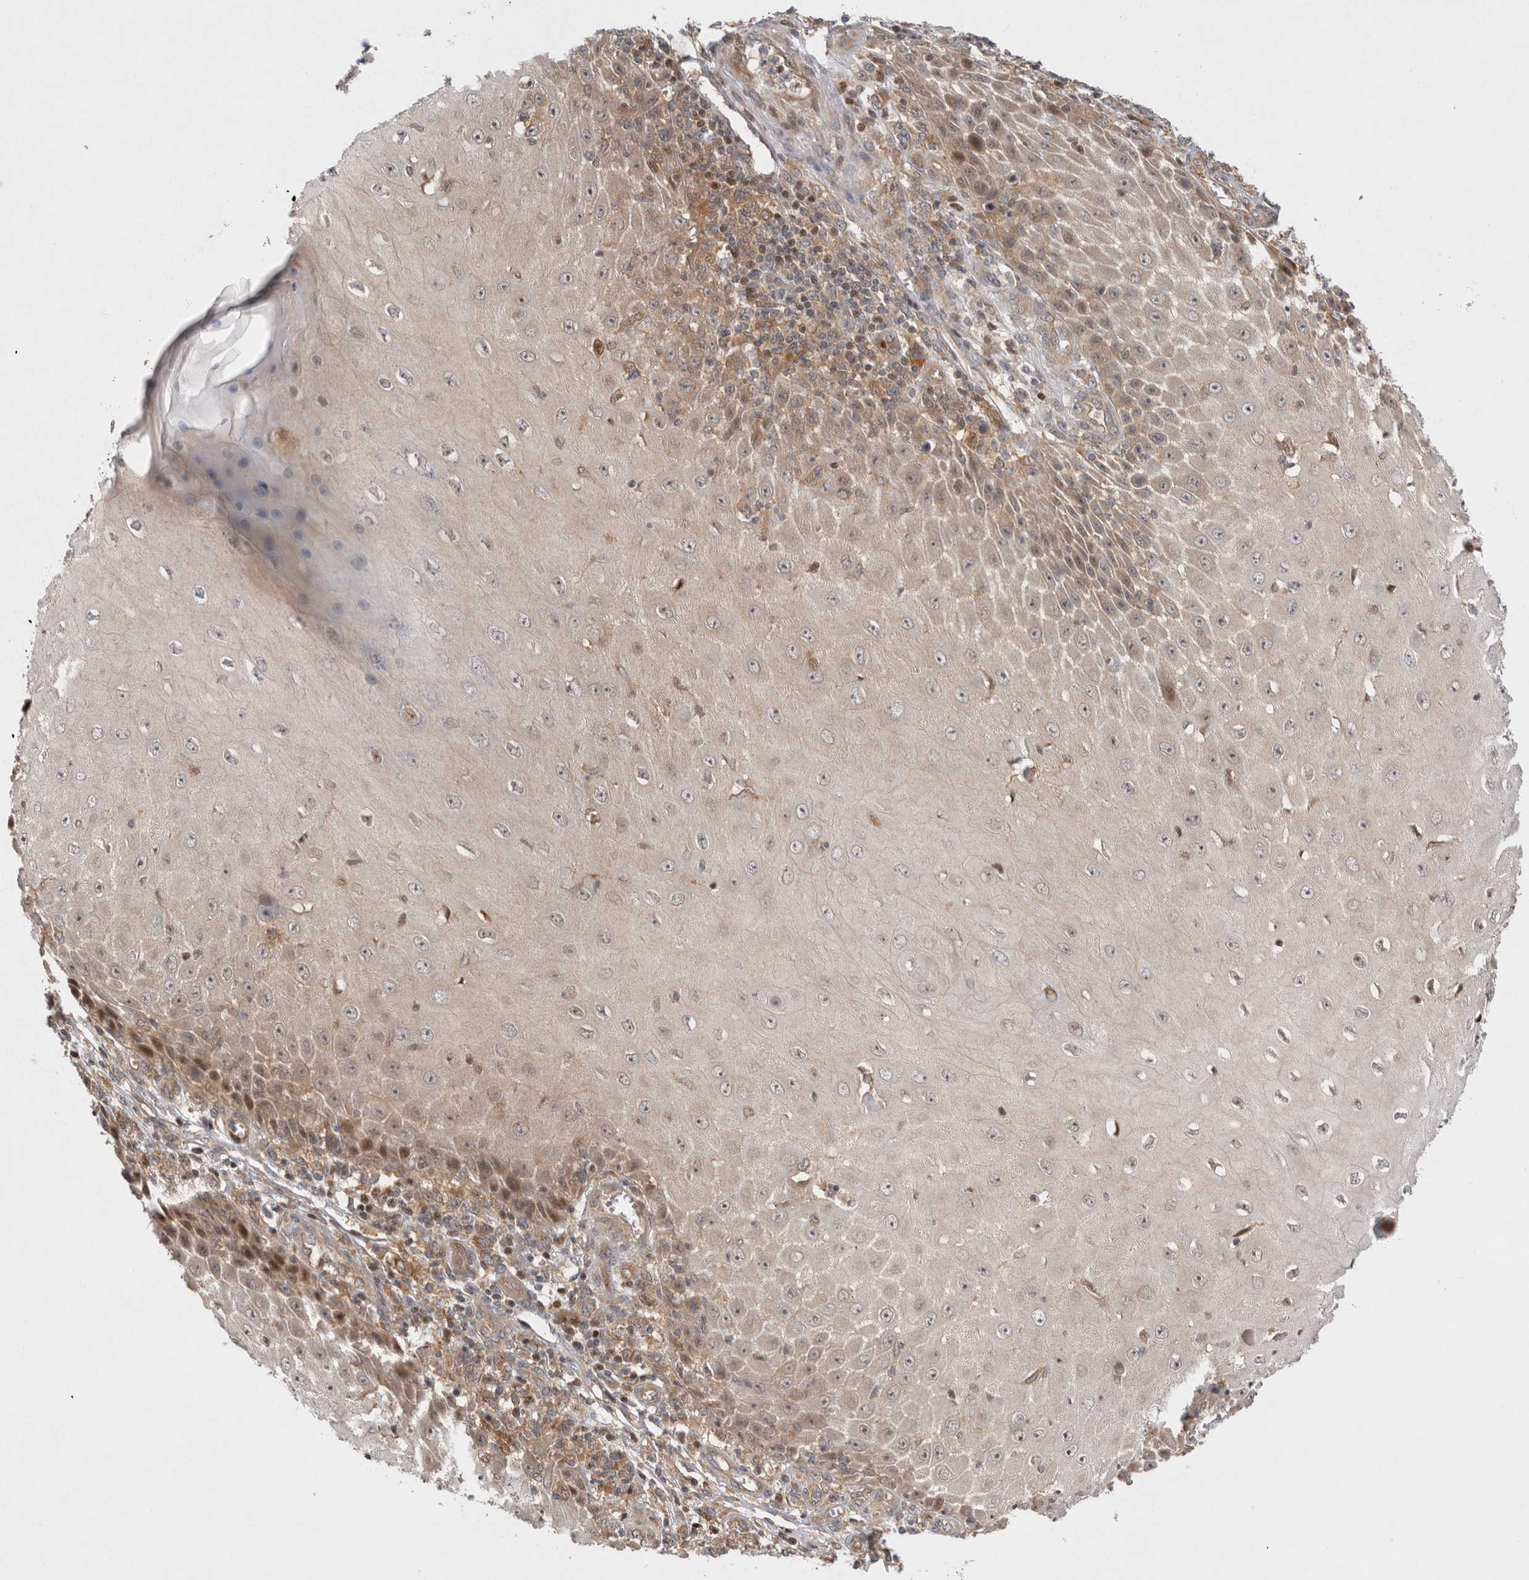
{"staining": {"intensity": "moderate", "quantity": "<25%", "location": "cytoplasmic/membranous,nuclear"}, "tissue": "skin cancer", "cell_type": "Tumor cells", "image_type": "cancer", "snomed": [{"axis": "morphology", "description": "Squamous cell carcinoma, NOS"}, {"axis": "topography", "description": "Skin"}], "caption": "Tumor cells demonstrate moderate cytoplasmic/membranous and nuclear expression in approximately <25% of cells in squamous cell carcinoma (skin).", "gene": "HTT", "patient": {"sex": "female", "age": 73}}